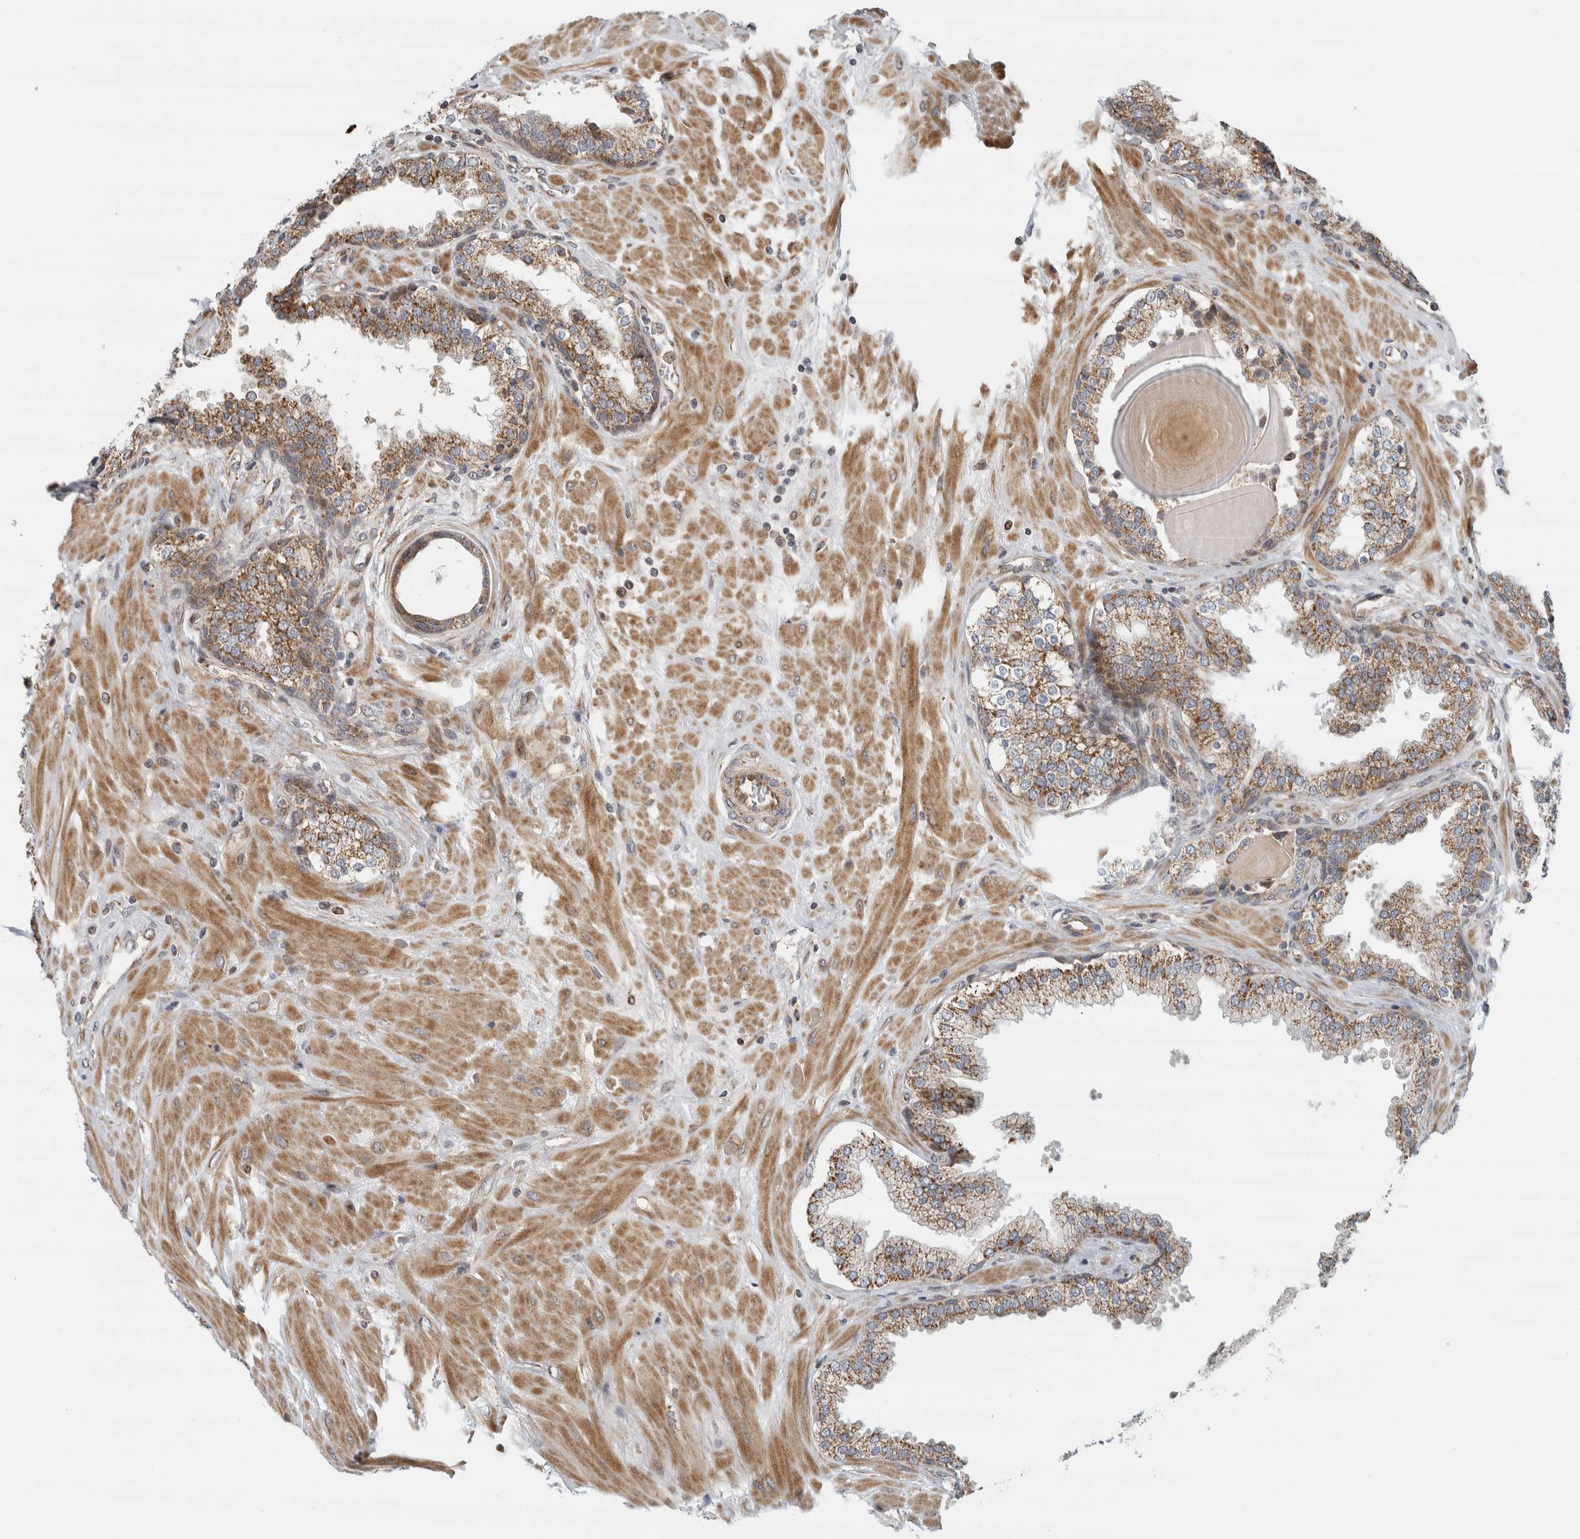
{"staining": {"intensity": "moderate", "quantity": ">75%", "location": "cytoplasmic/membranous"}, "tissue": "prostate", "cell_type": "Glandular cells", "image_type": "normal", "snomed": [{"axis": "morphology", "description": "Normal tissue, NOS"}, {"axis": "topography", "description": "Prostate"}], "caption": "DAB immunohistochemical staining of benign human prostate displays moderate cytoplasmic/membranous protein staining in approximately >75% of glandular cells.", "gene": "AFP", "patient": {"sex": "male", "age": 51}}